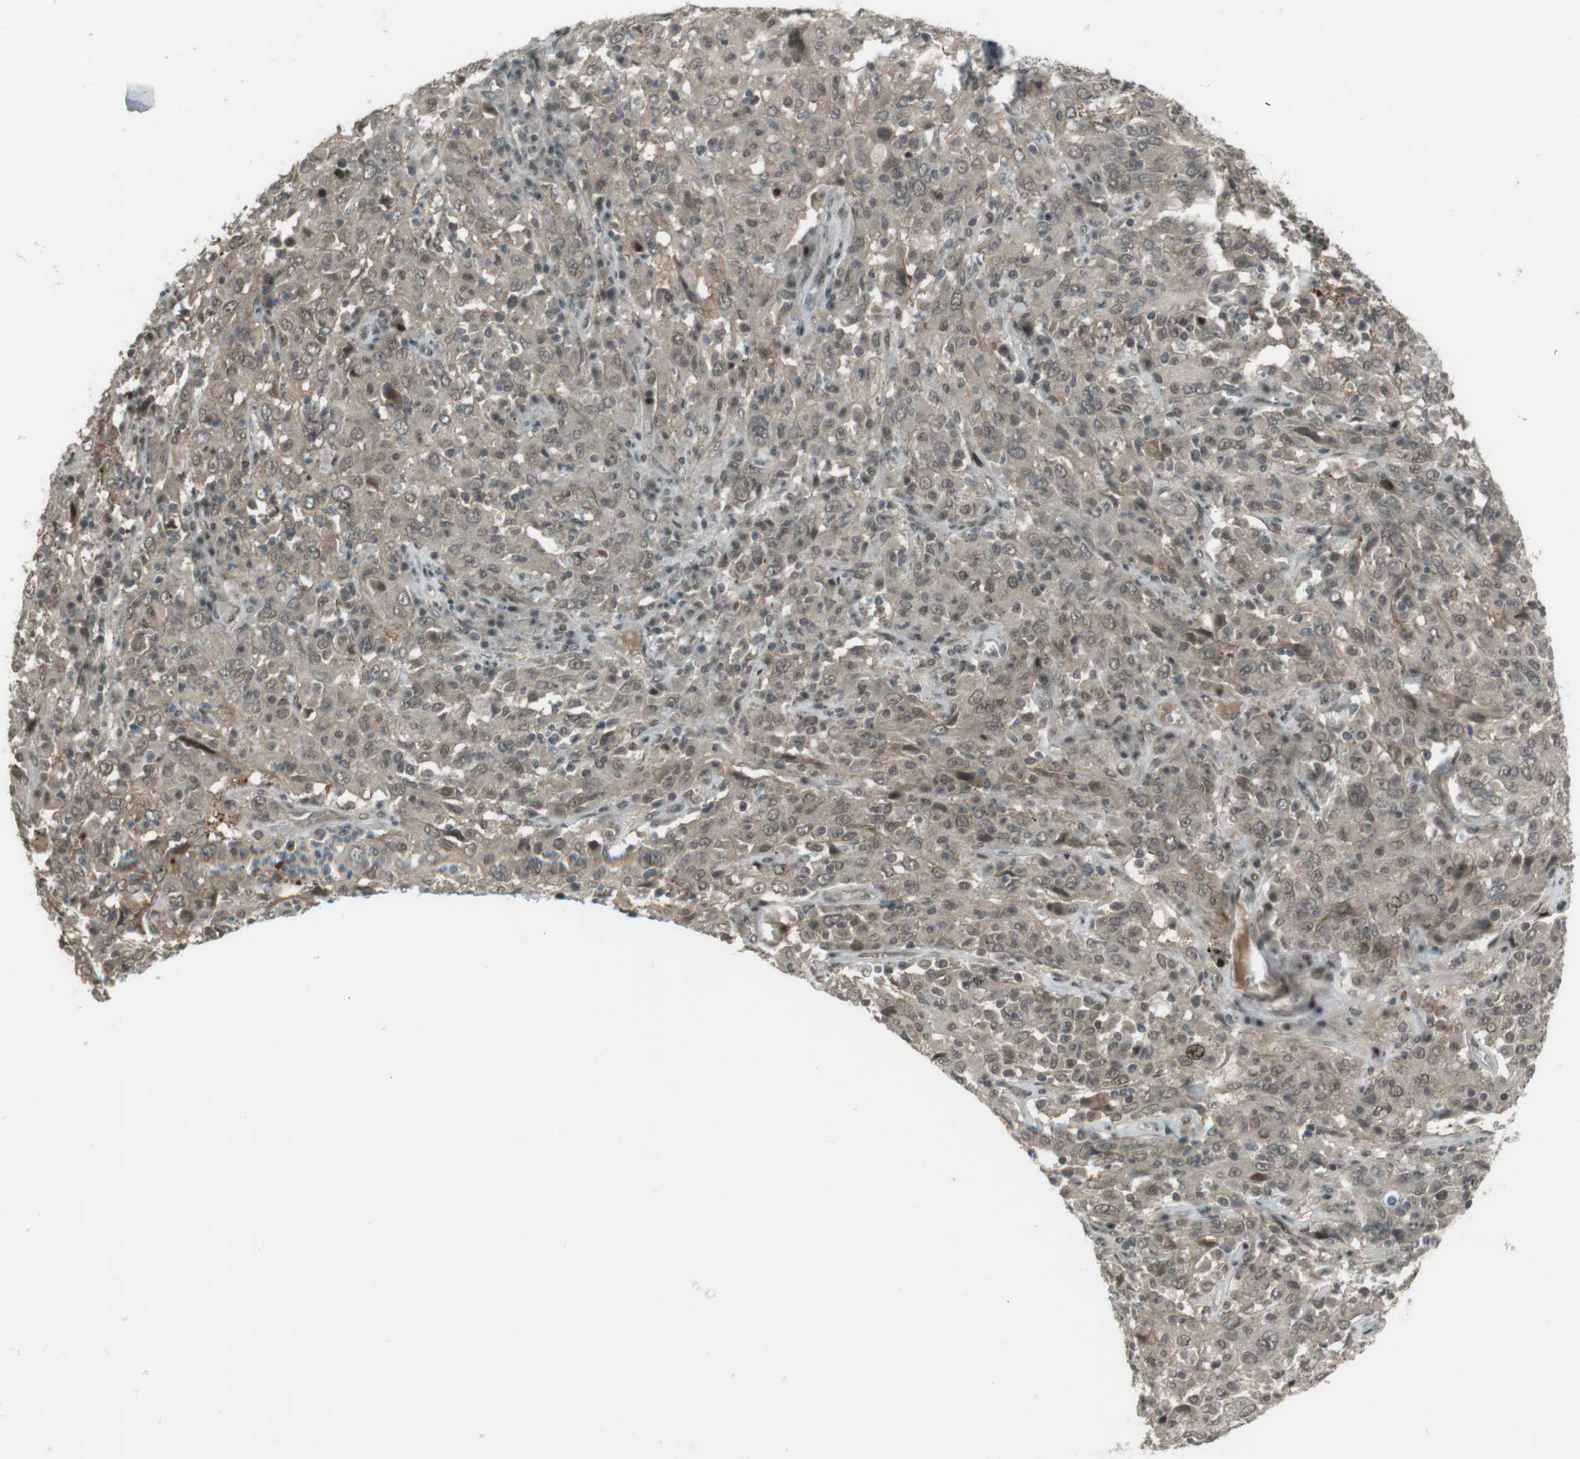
{"staining": {"intensity": "weak", "quantity": ">75%", "location": "cytoplasmic/membranous,nuclear"}, "tissue": "cervical cancer", "cell_type": "Tumor cells", "image_type": "cancer", "snomed": [{"axis": "morphology", "description": "Squamous cell carcinoma, NOS"}, {"axis": "topography", "description": "Cervix"}], "caption": "A histopathology image of human cervical cancer stained for a protein shows weak cytoplasmic/membranous and nuclear brown staining in tumor cells. (Stains: DAB in brown, nuclei in blue, Microscopy: brightfield microscopy at high magnification).", "gene": "SLITRK5", "patient": {"sex": "female", "age": 46}}